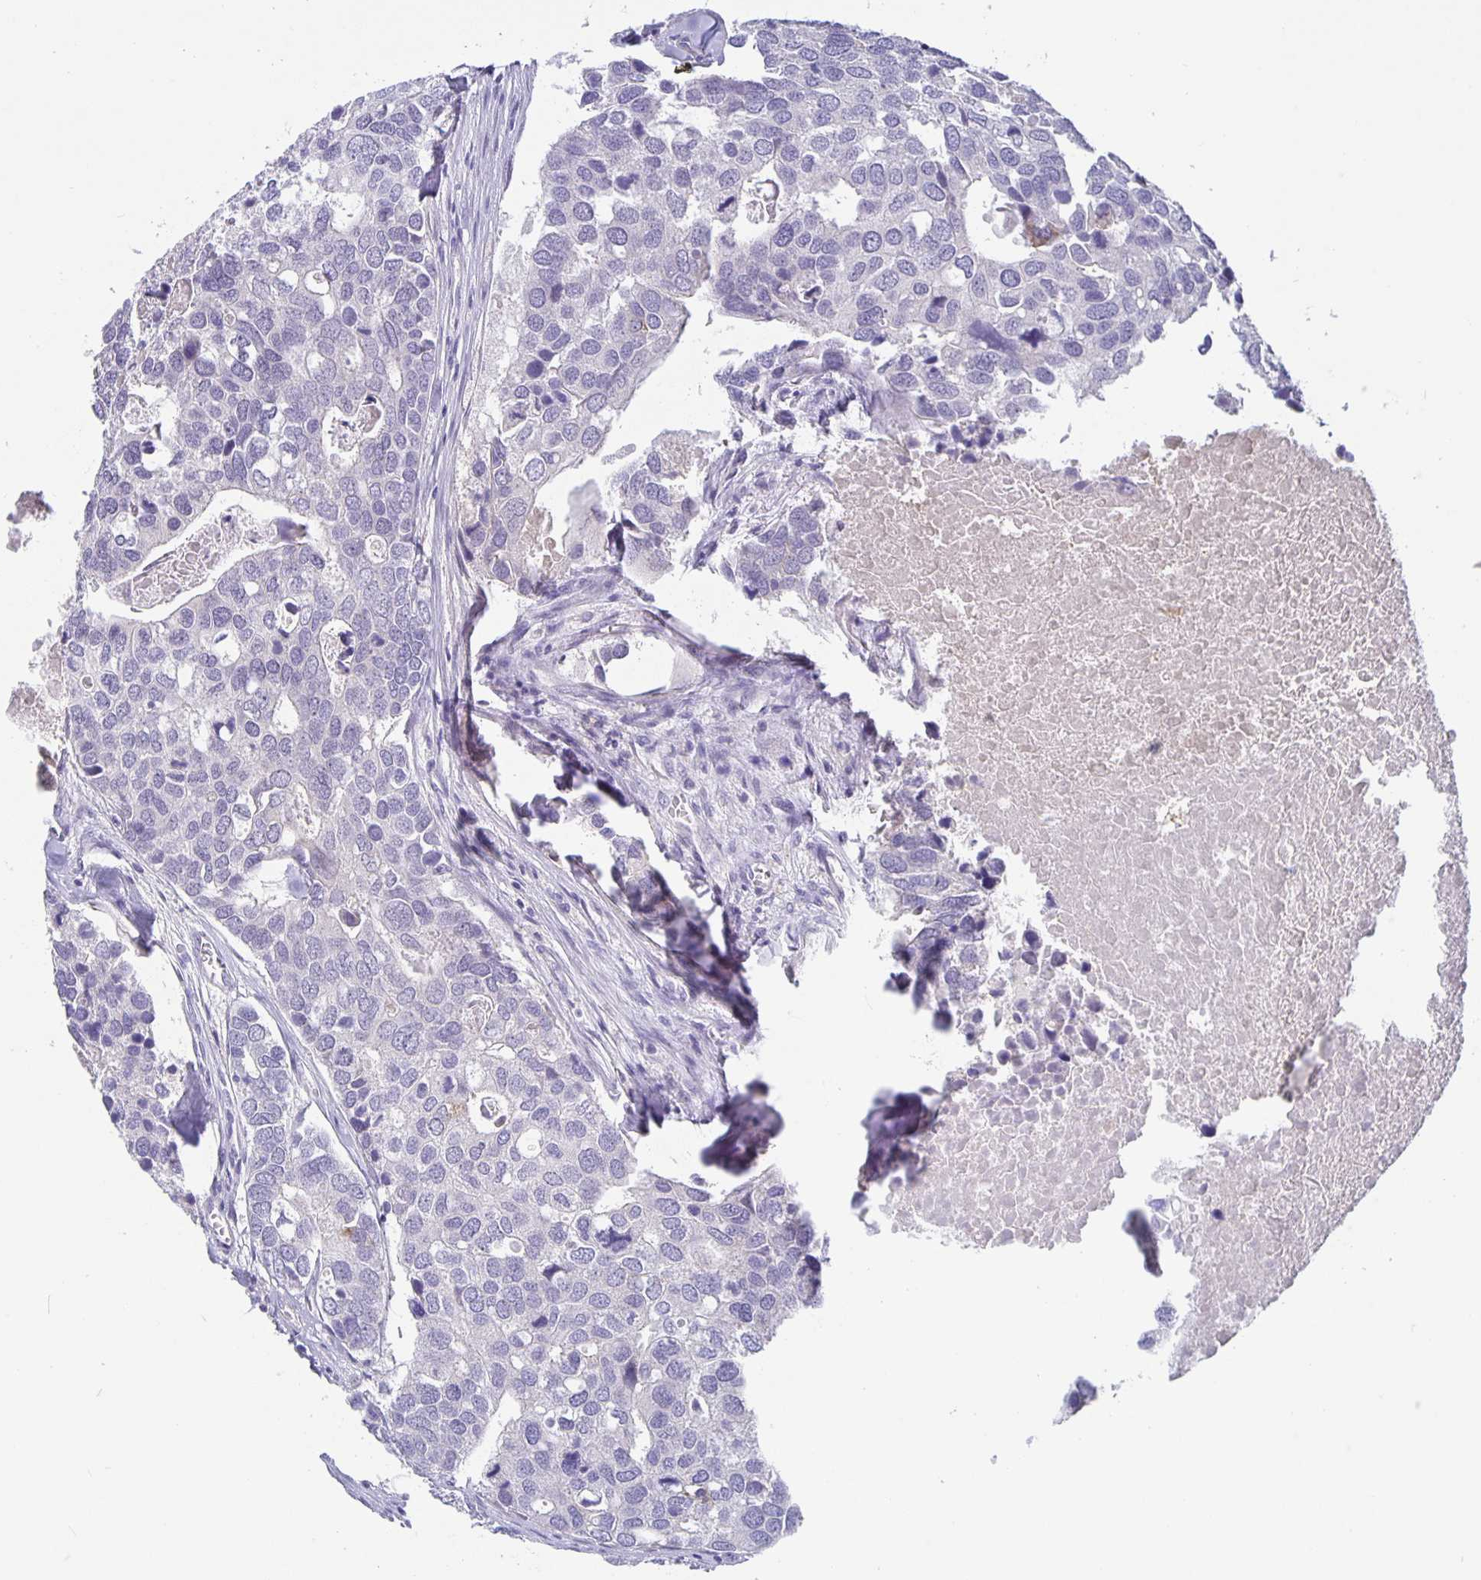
{"staining": {"intensity": "negative", "quantity": "none", "location": "none"}, "tissue": "breast cancer", "cell_type": "Tumor cells", "image_type": "cancer", "snomed": [{"axis": "morphology", "description": "Duct carcinoma"}, {"axis": "topography", "description": "Breast"}], "caption": "Human breast invasive ductal carcinoma stained for a protein using immunohistochemistry (IHC) shows no positivity in tumor cells.", "gene": "GDF15", "patient": {"sex": "female", "age": 83}}